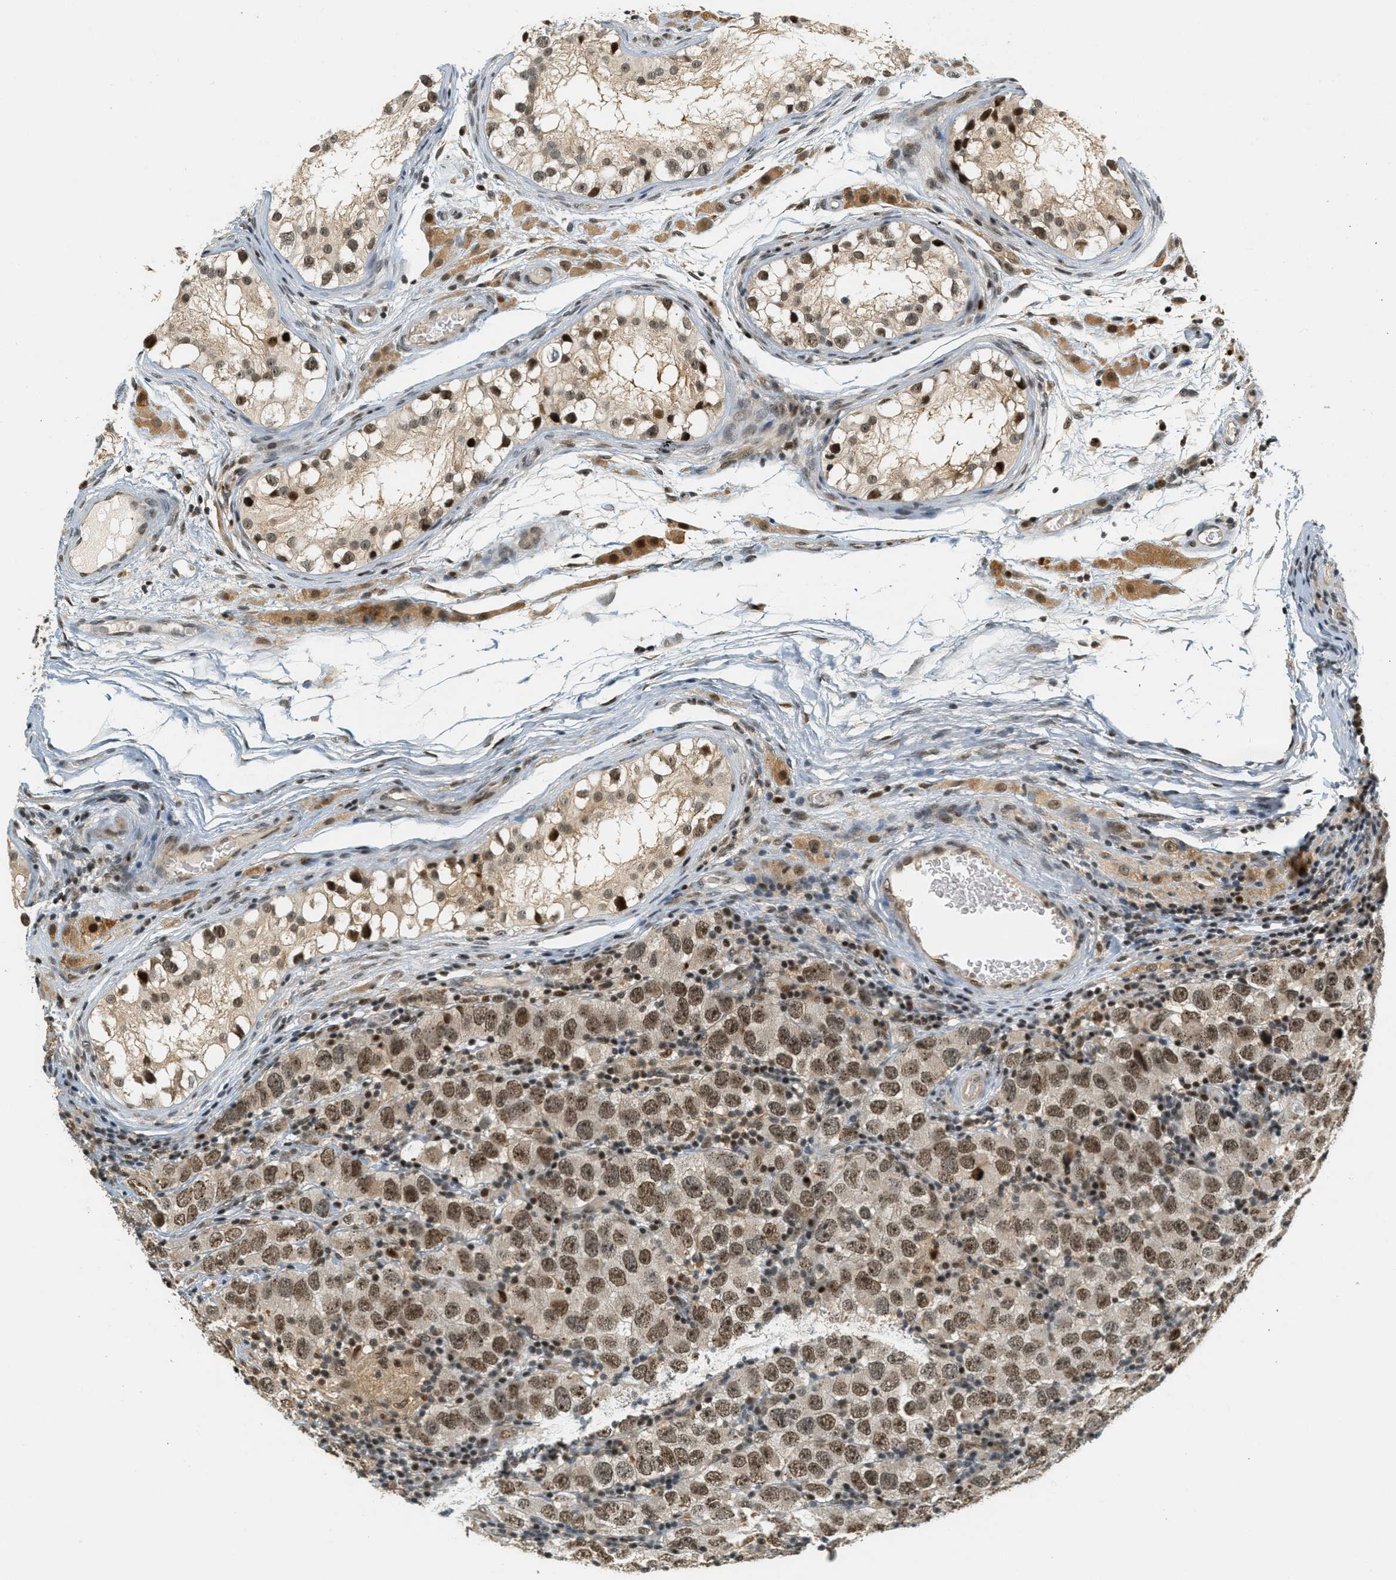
{"staining": {"intensity": "moderate", "quantity": ">75%", "location": "nuclear"}, "tissue": "testis cancer", "cell_type": "Tumor cells", "image_type": "cancer", "snomed": [{"axis": "morphology", "description": "Carcinoma, Embryonal, NOS"}, {"axis": "topography", "description": "Testis"}], "caption": "IHC photomicrograph of neoplastic tissue: embryonal carcinoma (testis) stained using immunohistochemistry exhibits medium levels of moderate protein expression localized specifically in the nuclear of tumor cells, appearing as a nuclear brown color.", "gene": "FOXM1", "patient": {"sex": "male", "age": 21}}